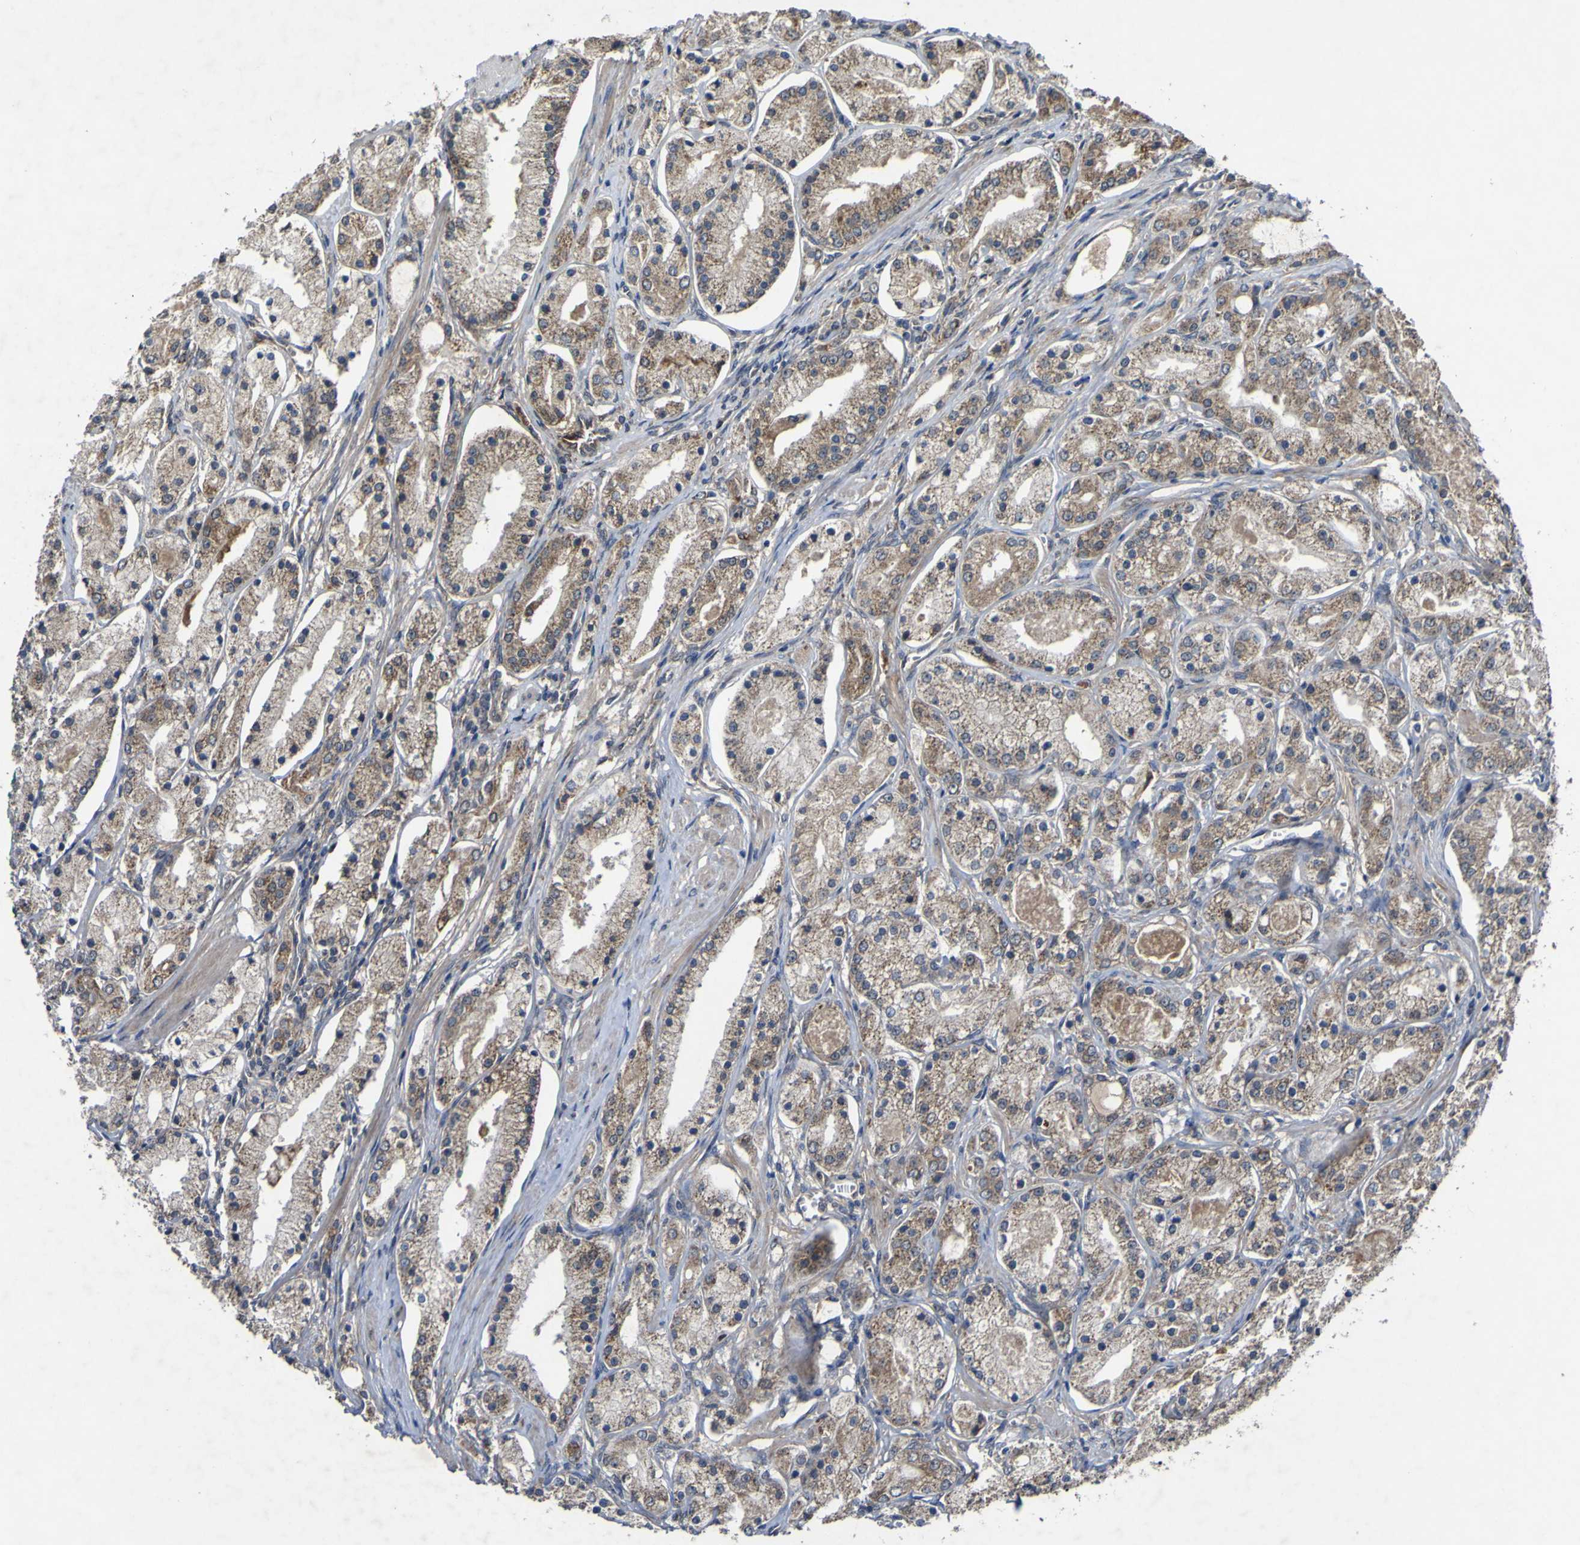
{"staining": {"intensity": "moderate", "quantity": ">75%", "location": "cytoplasmic/membranous"}, "tissue": "prostate cancer", "cell_type": "Tumor cells", "image_type": "cancer", "snomed": [{"axis": "morphology", "description": "Adenocarcinoma, High grade"}, {"axis": "topography", "description": "Prostate"}], "caption": "Human prostate cancer (high-grade adenocarcinoma) stained for a protein (brown) exhibits moderate cytoplasmic/membranous positive positivity in about >75% of tumor cells.", "gene": "IRAK2", "patient": {"sex": "male", "age": 66}}